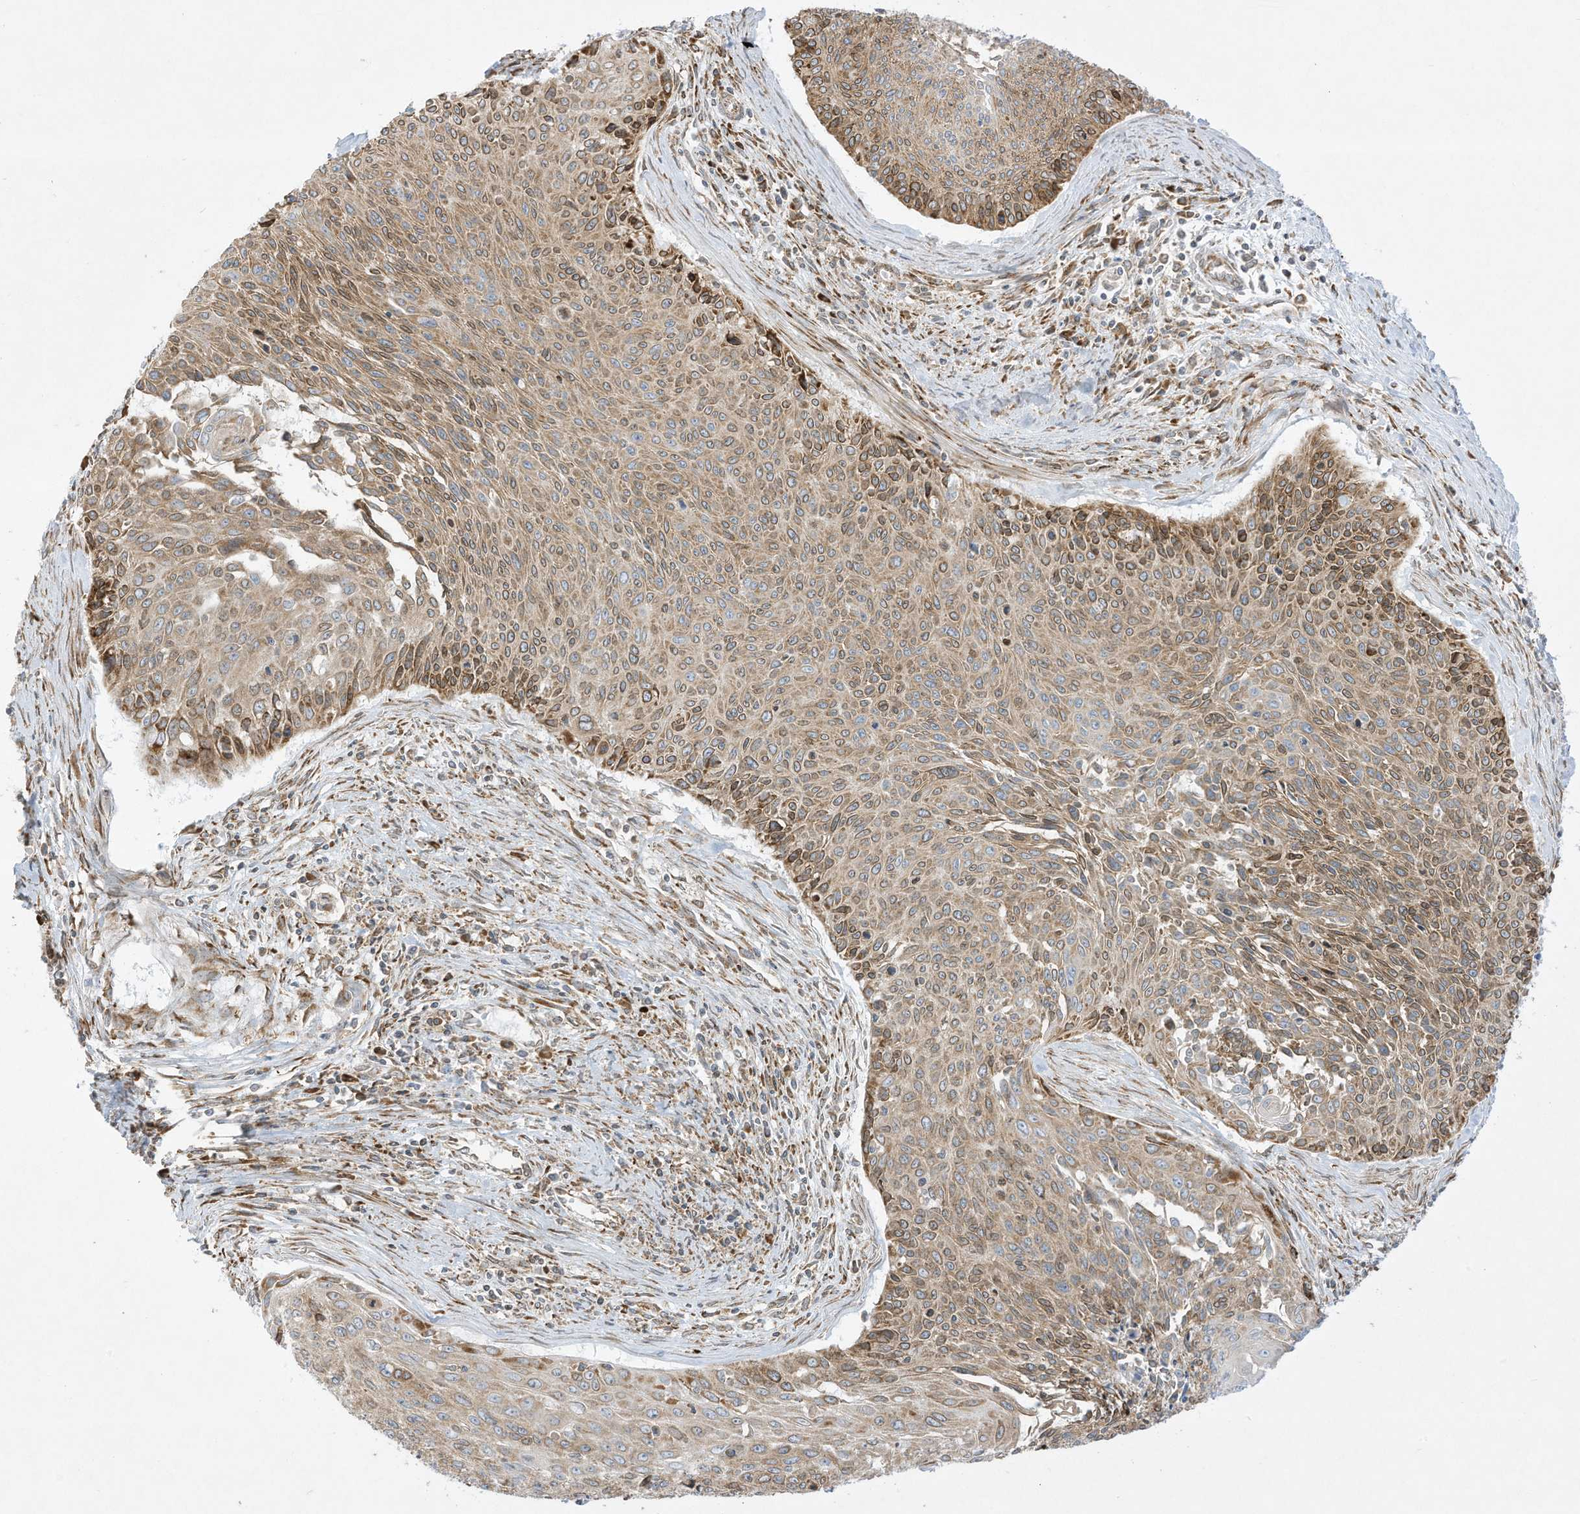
{"staining": {"intensity": "moderate", "quantity": ">75%", "location": "cytoplasmic/membranous"}, "tissue": "cervical cancer", "cell_type": "Tumor cells", "image_type": "cancer", "snomed": [{"axis": "morphology", "description": "Squamous cell carcinoma, NOS"}, {"axis": "topography", "description": "Cervix"}], "caption": "Immunohistochemistry histopathology image of cervical cancer (squamous cell carcinoma) stained for a protein (brown), which shows medium levels of moderate cytoplasmic/membranous staining in about >75% of tumor cells.", "gene": "PTK6", "patient": {"sex": "female", "age": 55}}